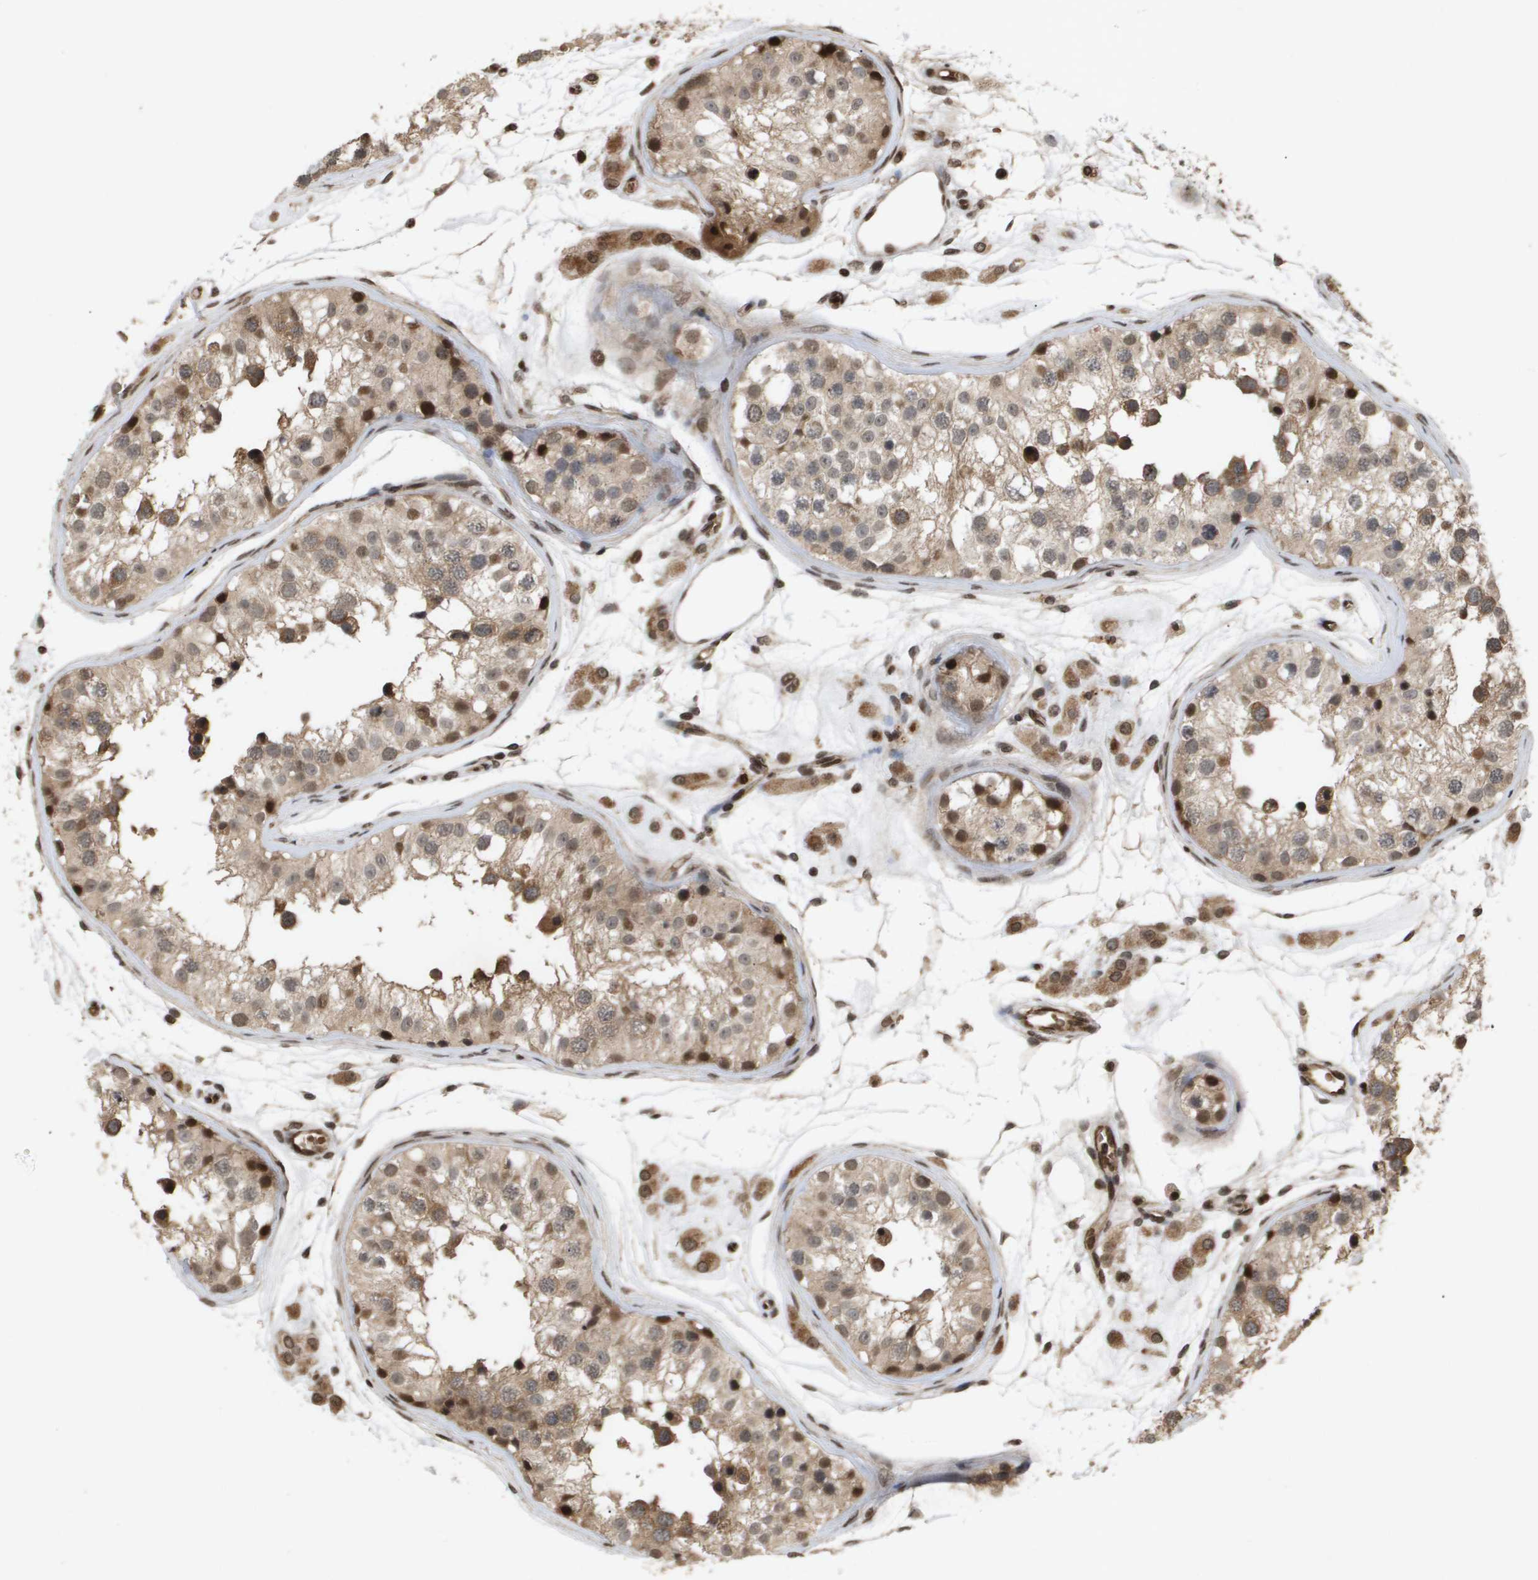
{"staining": {"intensity": "moderate", "quantity": ">75%", "location": "cytoplasmic/membranous,nuclear"}, "tissue": "testis", "cell_type": "Cells in seminiferous ducts", "image_type": "normal", "snomed": [{"axis": "morphology", "description": "Normal tissue, NOS"}, {"axis": "morphology", "description": "Adenocarcinoma, metastatic, NOS"}, {"axis": "topography", "description": "Testis"}], "caption": "Protein expression analysis of benign testis reveals moderate cytoplasmic/membranous,nuclear expression in approximately >75% of cells in seminiferous ducts. (brown staining indicates protein expression, while blue staining denotes nuclei).", "gene": "HSPA6", "patient": {"sex": "male", "age": 26}}